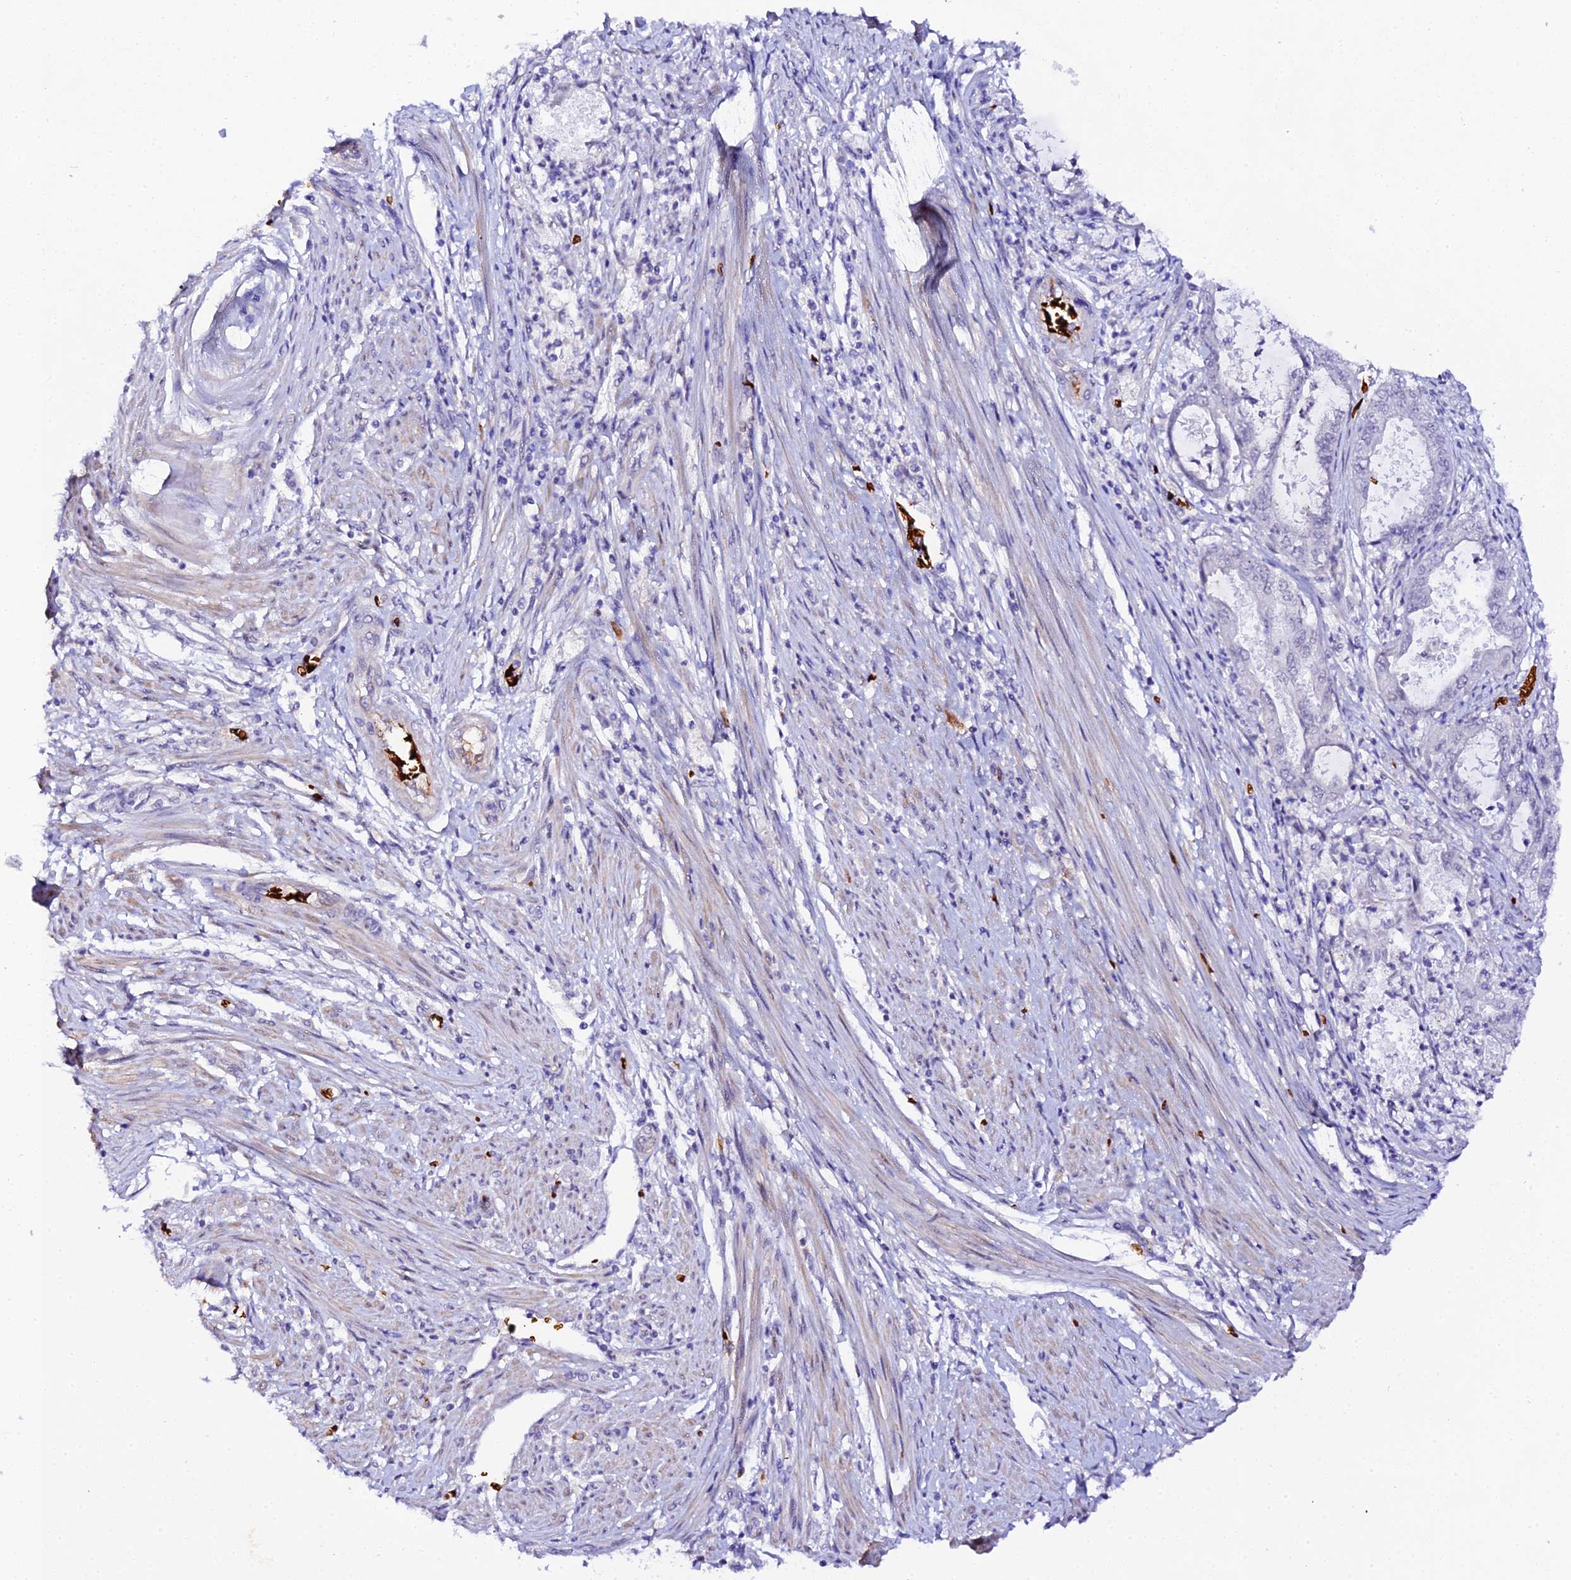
{"staining": {"intensity": "negative", "quantity": "none", "location": "none"}, "tissue": "endometrial cancer", "cell_type": "Tumor cells", "image_type": "cancer", "snomed": [{"axis": "morphology", "description": "Adenocarcinoma, NOS"}, {"axis": "topography", "description": "Endometrium"}], "caption": "This is an IHC micrograph of endometrial adenocarcinoma. There is no expression in tumor cells.", "gene": "CFAP45", "patient": {"sex": "female", "age": 51}}